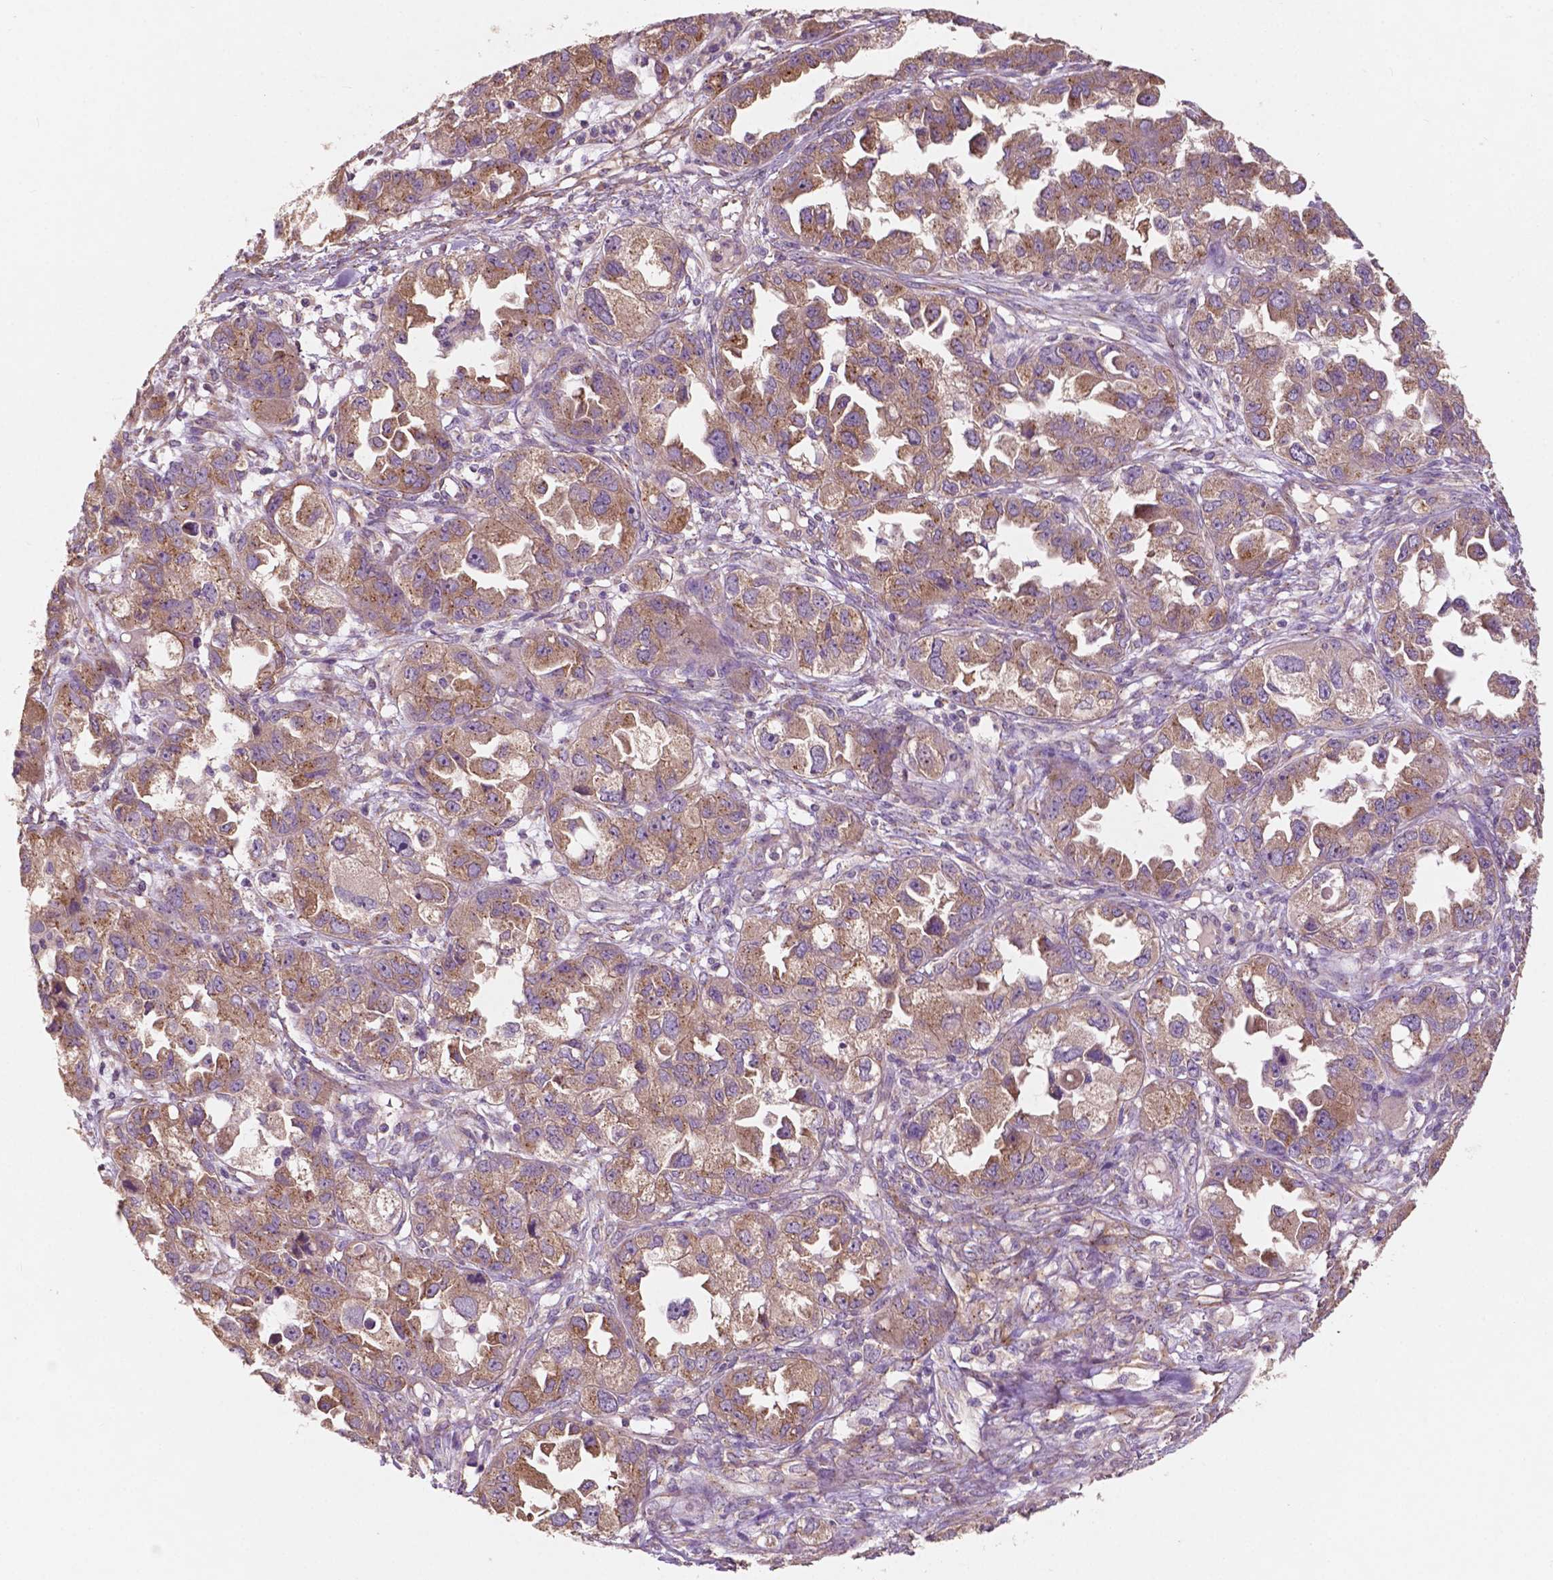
{"staining": {"intensity": "moderate", "quantity": ">75%", "location": "cytoplasmic/membranous"}, "tissue": "ovarian cancer", "cell_type": "Tumor cells", "image_type": "cancer", "snomed": [{"axis": "morphology", "description": "Cystadenocarcinoma, serous, NOS"}, {"axis": "topography", "description": "Ovary"}], "caption": "A histopathology image of ovarian cancer (serous cystadenocarcinoma) stained for a protein reveals moderate cytoplasmic/membranous brown staining in tumor cells. Using DAB (3,3'-diaminobenzidine) (brown) and hematoxylin (blue) stains, captured at high magnification using brightfield microscopy.", "gene": "CHPT1", "patient": {"sex": "female", "age": 84}}